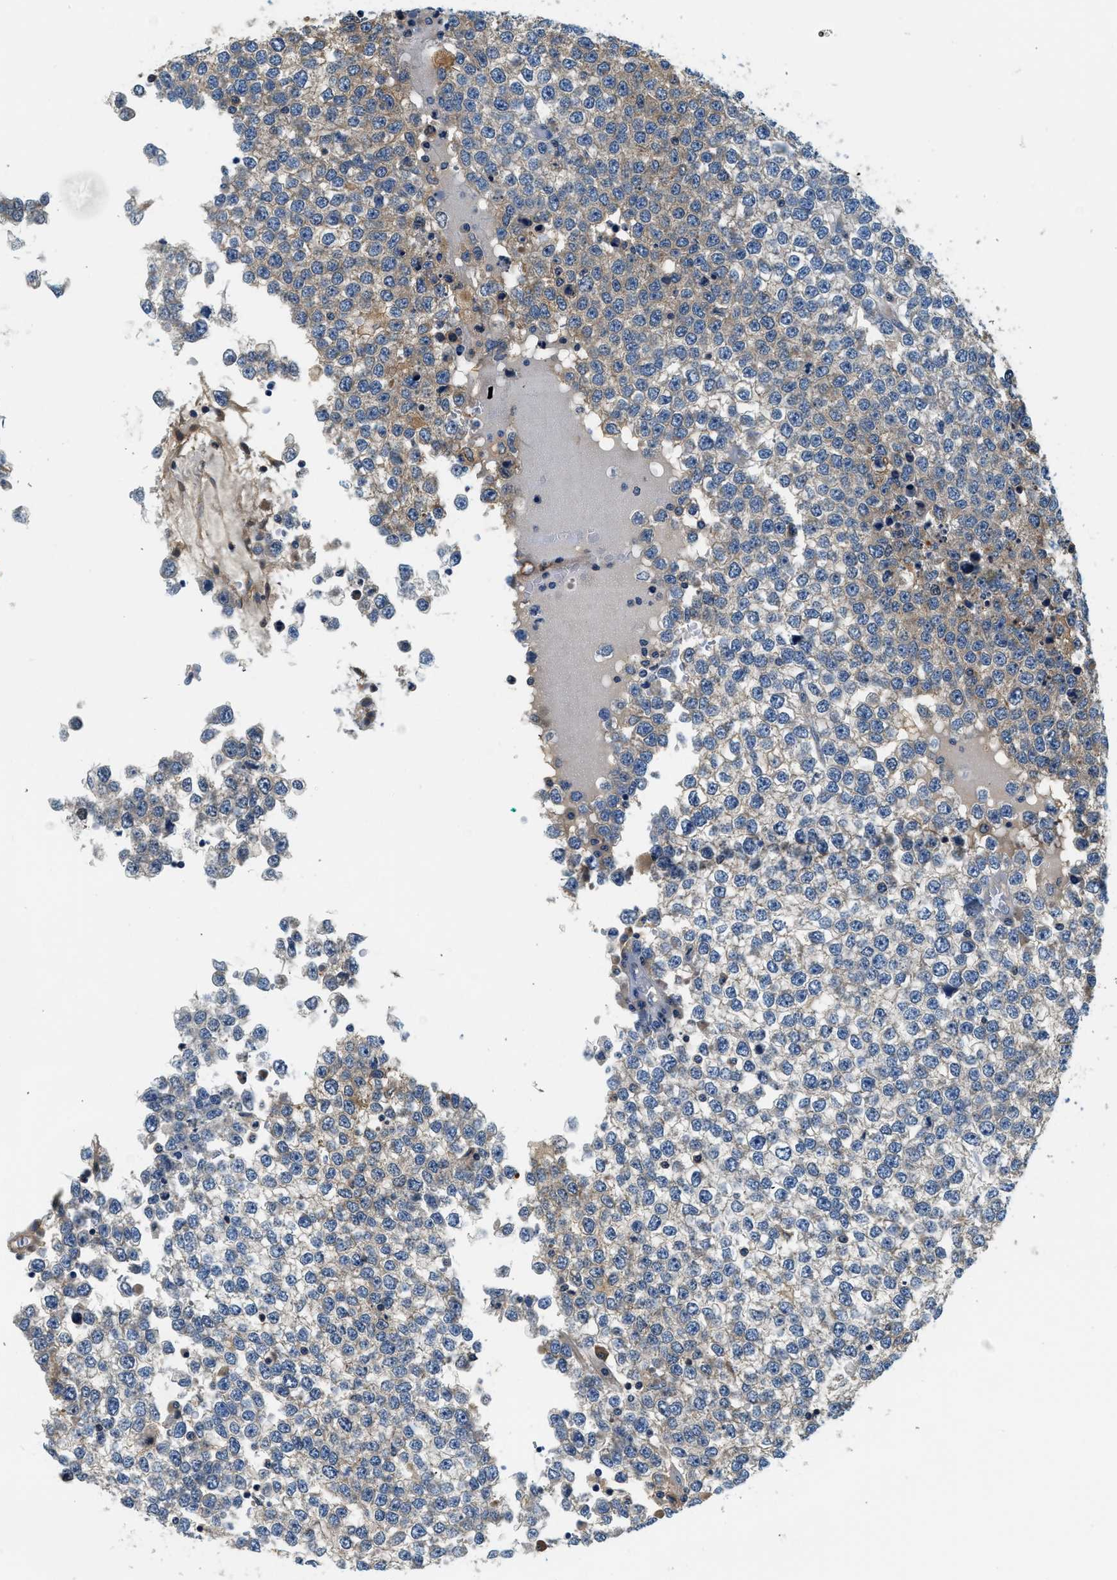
{"staining": {"intensity": "weak", "quantity": "<25%", "location": "cytoplasmic/membranous"}, "tissue": "testis cancer", "cell_type": "Tumor cells", "image_type": "cancer", "snomed": [{"axis": "morphology", "description": "Seminoma, NOS"}, {"axis": "topography", "description": "Testis"}], "caption": "Protein analysis of testis cancer demonstrates no significant staining in tumor cells.", "gene": "SLC35E1", "patient": {"sex": "male", "age": 65}}